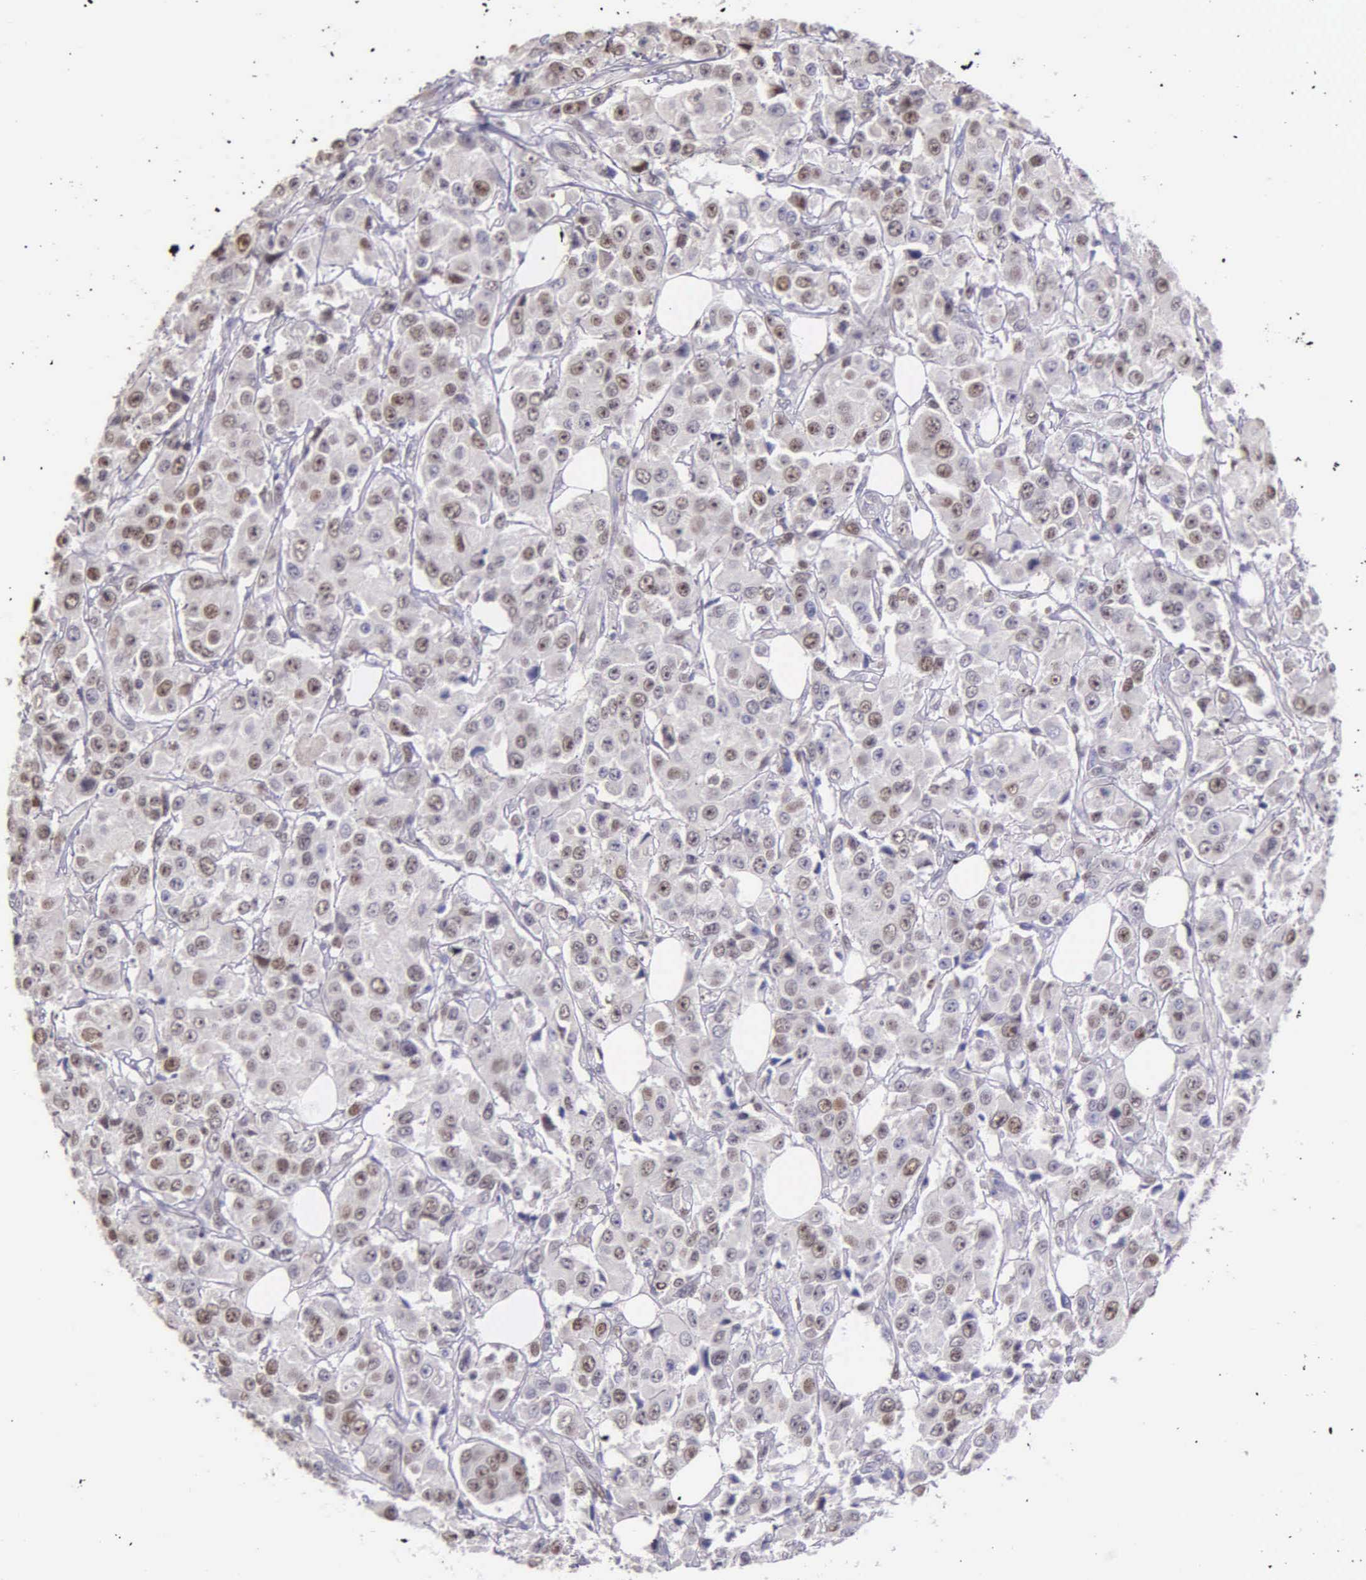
{"staining": {"intensity": "moderate", "quantity": ">75%", "location": "nuclear"}, "tissue": "breast cancer", "cell_type": "Tumor cells", "image_type": "cancer", "snomed": [{"axis": "morphology", "description": "Duct carcinoma"}, {"axis": "topography", "description": "Breast"}], "caption": "Moderate nuclear expression is appreciated in approximately >75% of tumor cells in breast invasive ductal carcinoma.", "gene": "MCM5", "patient": {"sex": "female", "age": 58}}